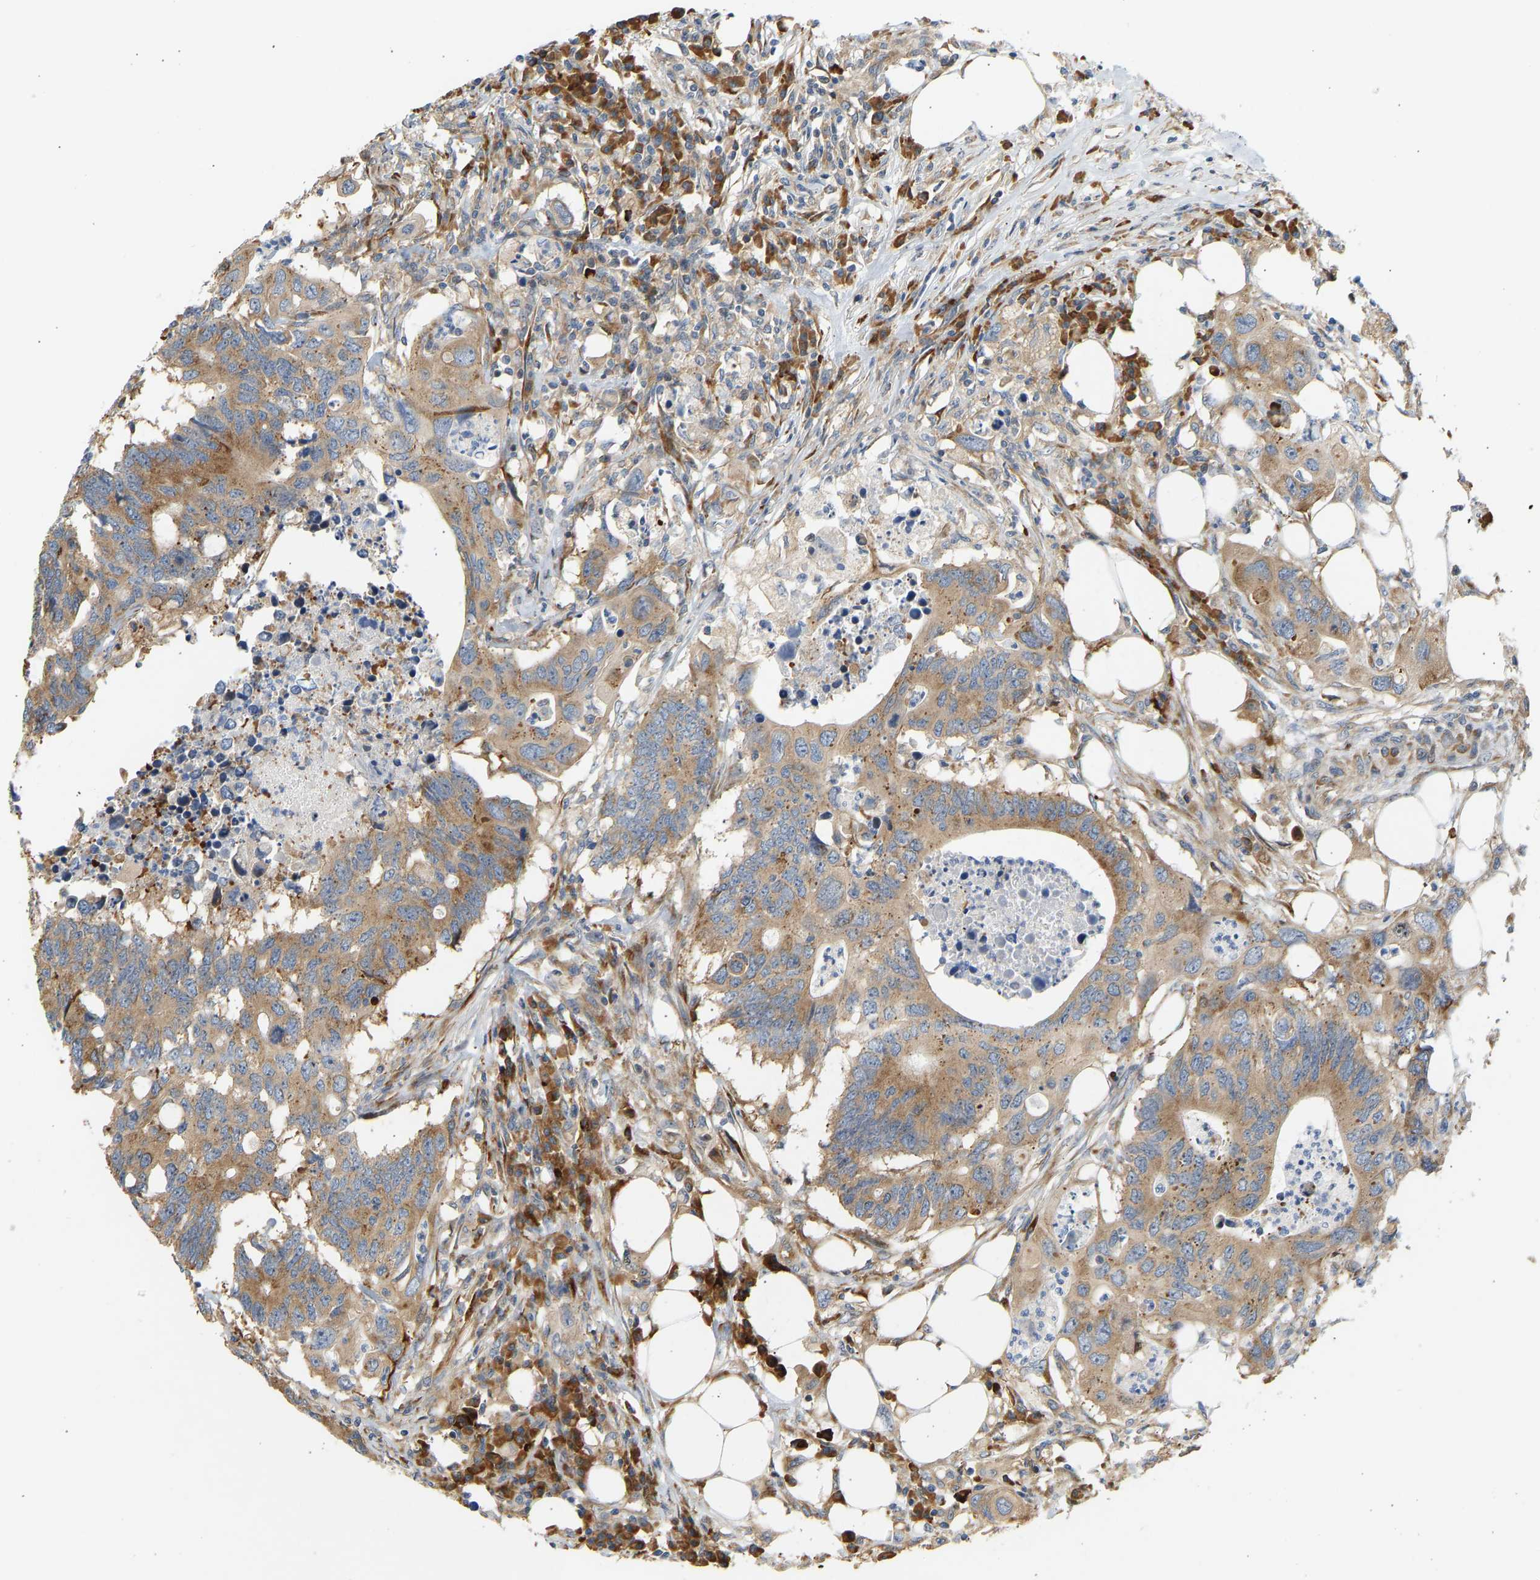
{"staining": {"intensity": "moderate", "quantity": ">75%", "location": "cytoplasmic/membranous"}, "tissue": "colorectal cancer", "cell_type": "Tumor cells", "image_type": "cancer", "snomed": [{"axis": "morphology", "description": "Adenocarcinoma, NOS"}, {"axis": "topography", "description": "Colon"}], "caption": "IHC (DAB (3,3'-diaminobenzidine)) staining of colorectal cancer (adenocarcinoma) displays moderate cytoplasmic/membranous protein positivity in approximately >75% of tumor cells.", "gene": "RPS14", "patient": {"sex": "male", "age": 71}}